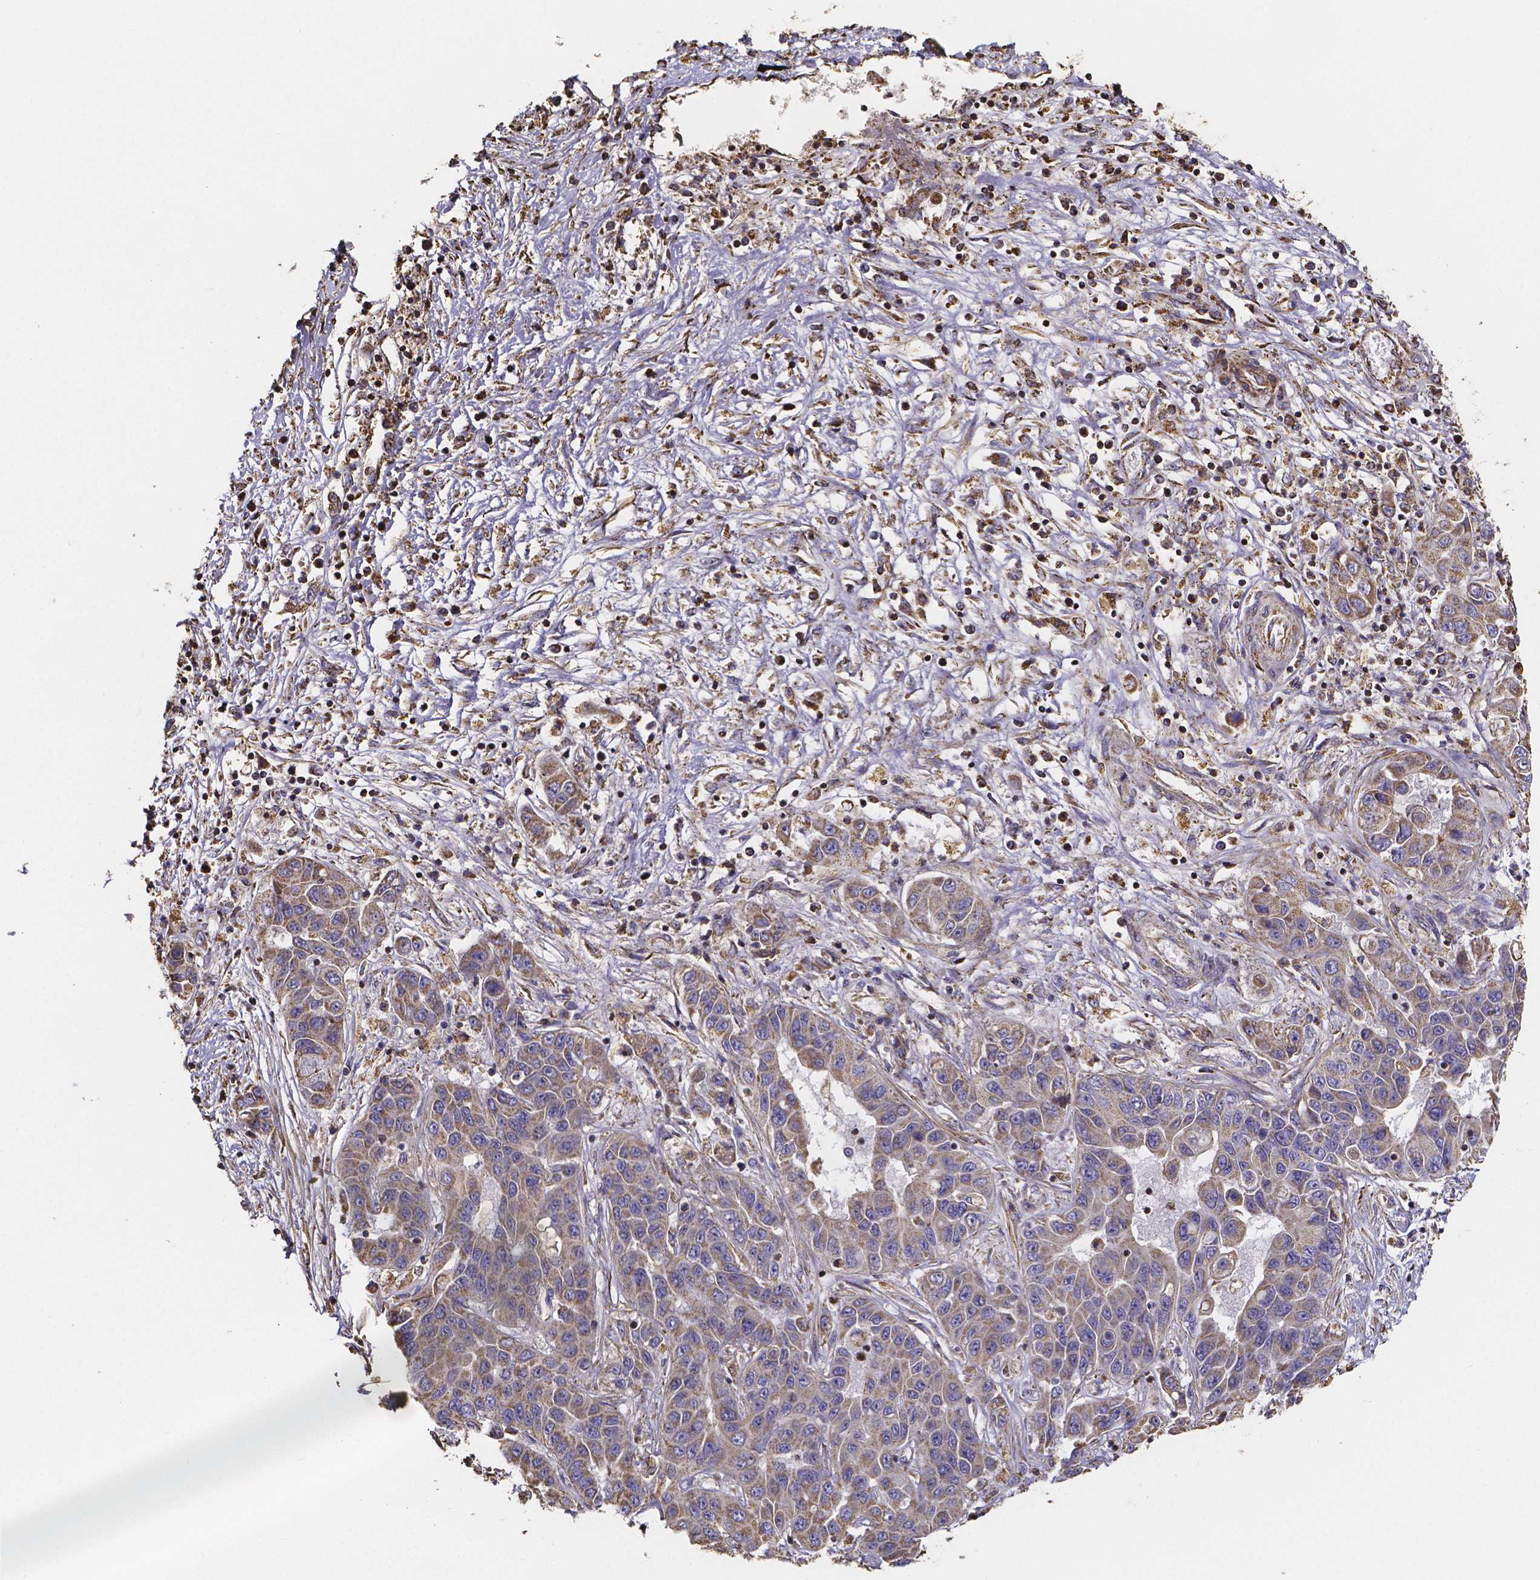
{"staining": {"intensity": "moderate", "quantity": ">75%", "location": "cytoplasmic/membranous"}, "tissue": "liver cancer", "cell_type": "Tumor cells", "image_type": "cancer", "snomed": [{"axis": "morphology", "description": "Cholangiocarcinoma"}, {"axis": "topography", "description": "Liver"}], "caption": "Liver cancer stained with a protein marker exhibits moderate staining in tumor cells.", "gene": "SLC35D2", "patient": {"sex": "female", "age": 52}}